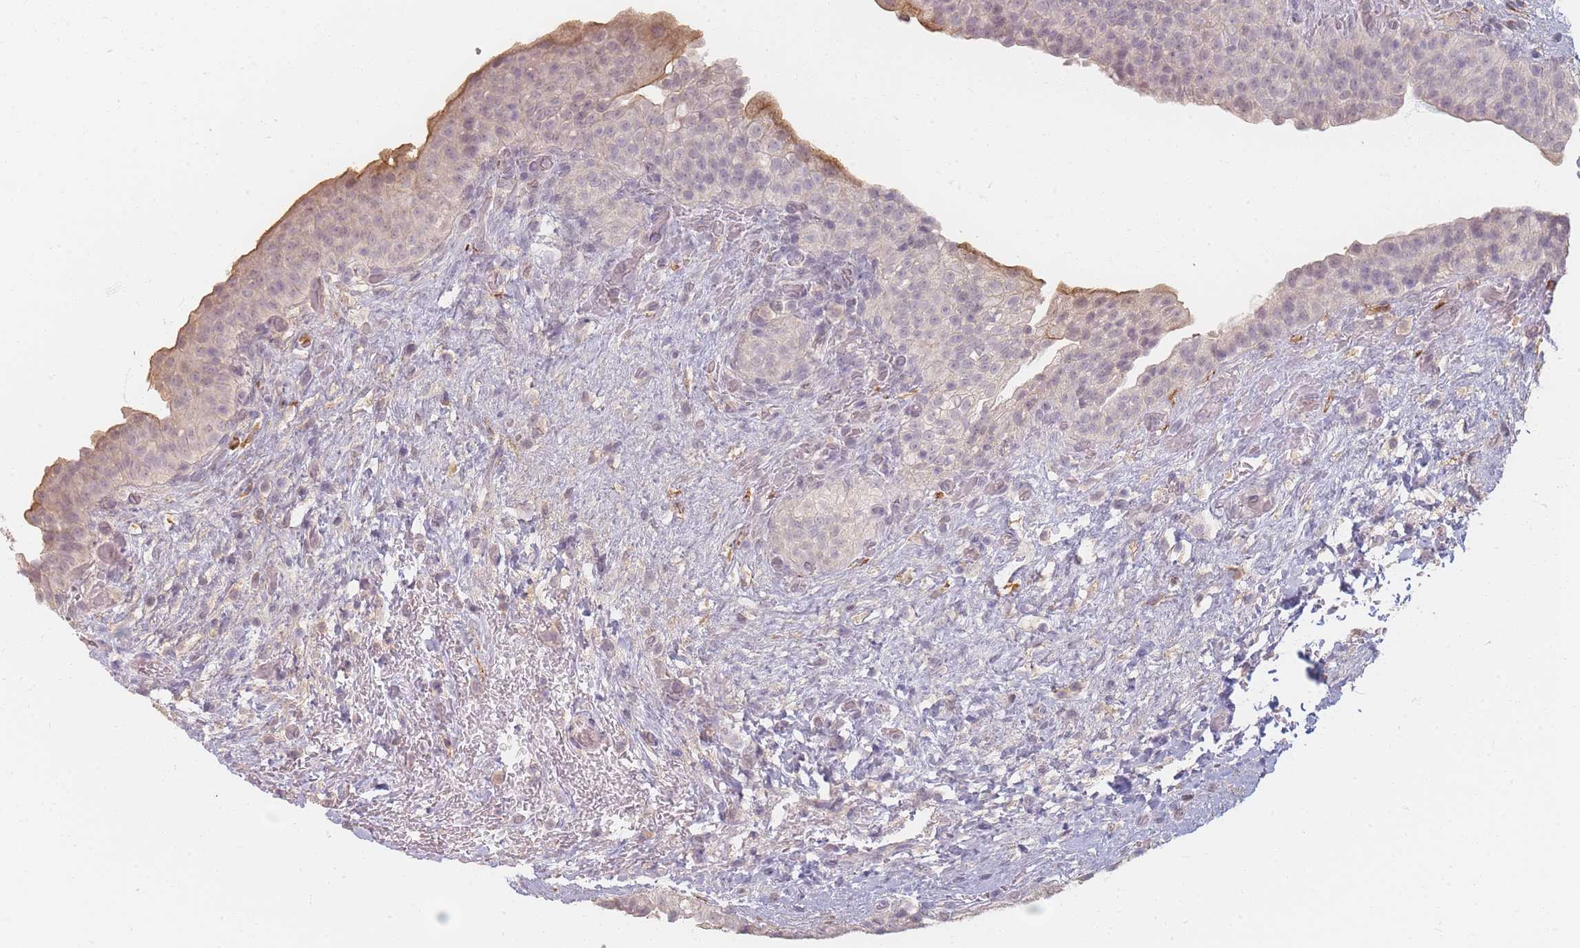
{"staining": {"intensity": "moderate", "quantity": "<25%", "location": "cytoplasmic/membranous"}, "tissue": "urinary bladder", "cell_type": "Urothelial cells", "image_type": "normal", "snomed": [{"axis": "morphology", "description": "Normal tissue, NOS"}, {"axis": "topography", "description": "Urinary bladder"}], "caption": "Protein analysis of normal urinary bladder reveals moderate cytoplasmic/membranous positivity in approximately <25% of urothelial cells. The staining was performed using DAB to visualize the protein expression in brown, while the nuclei were stained in blue with hematoxylin (Magnification: 20x).", "gene": "RFTN1", "patient": {"sex": "male", "age": 69}}